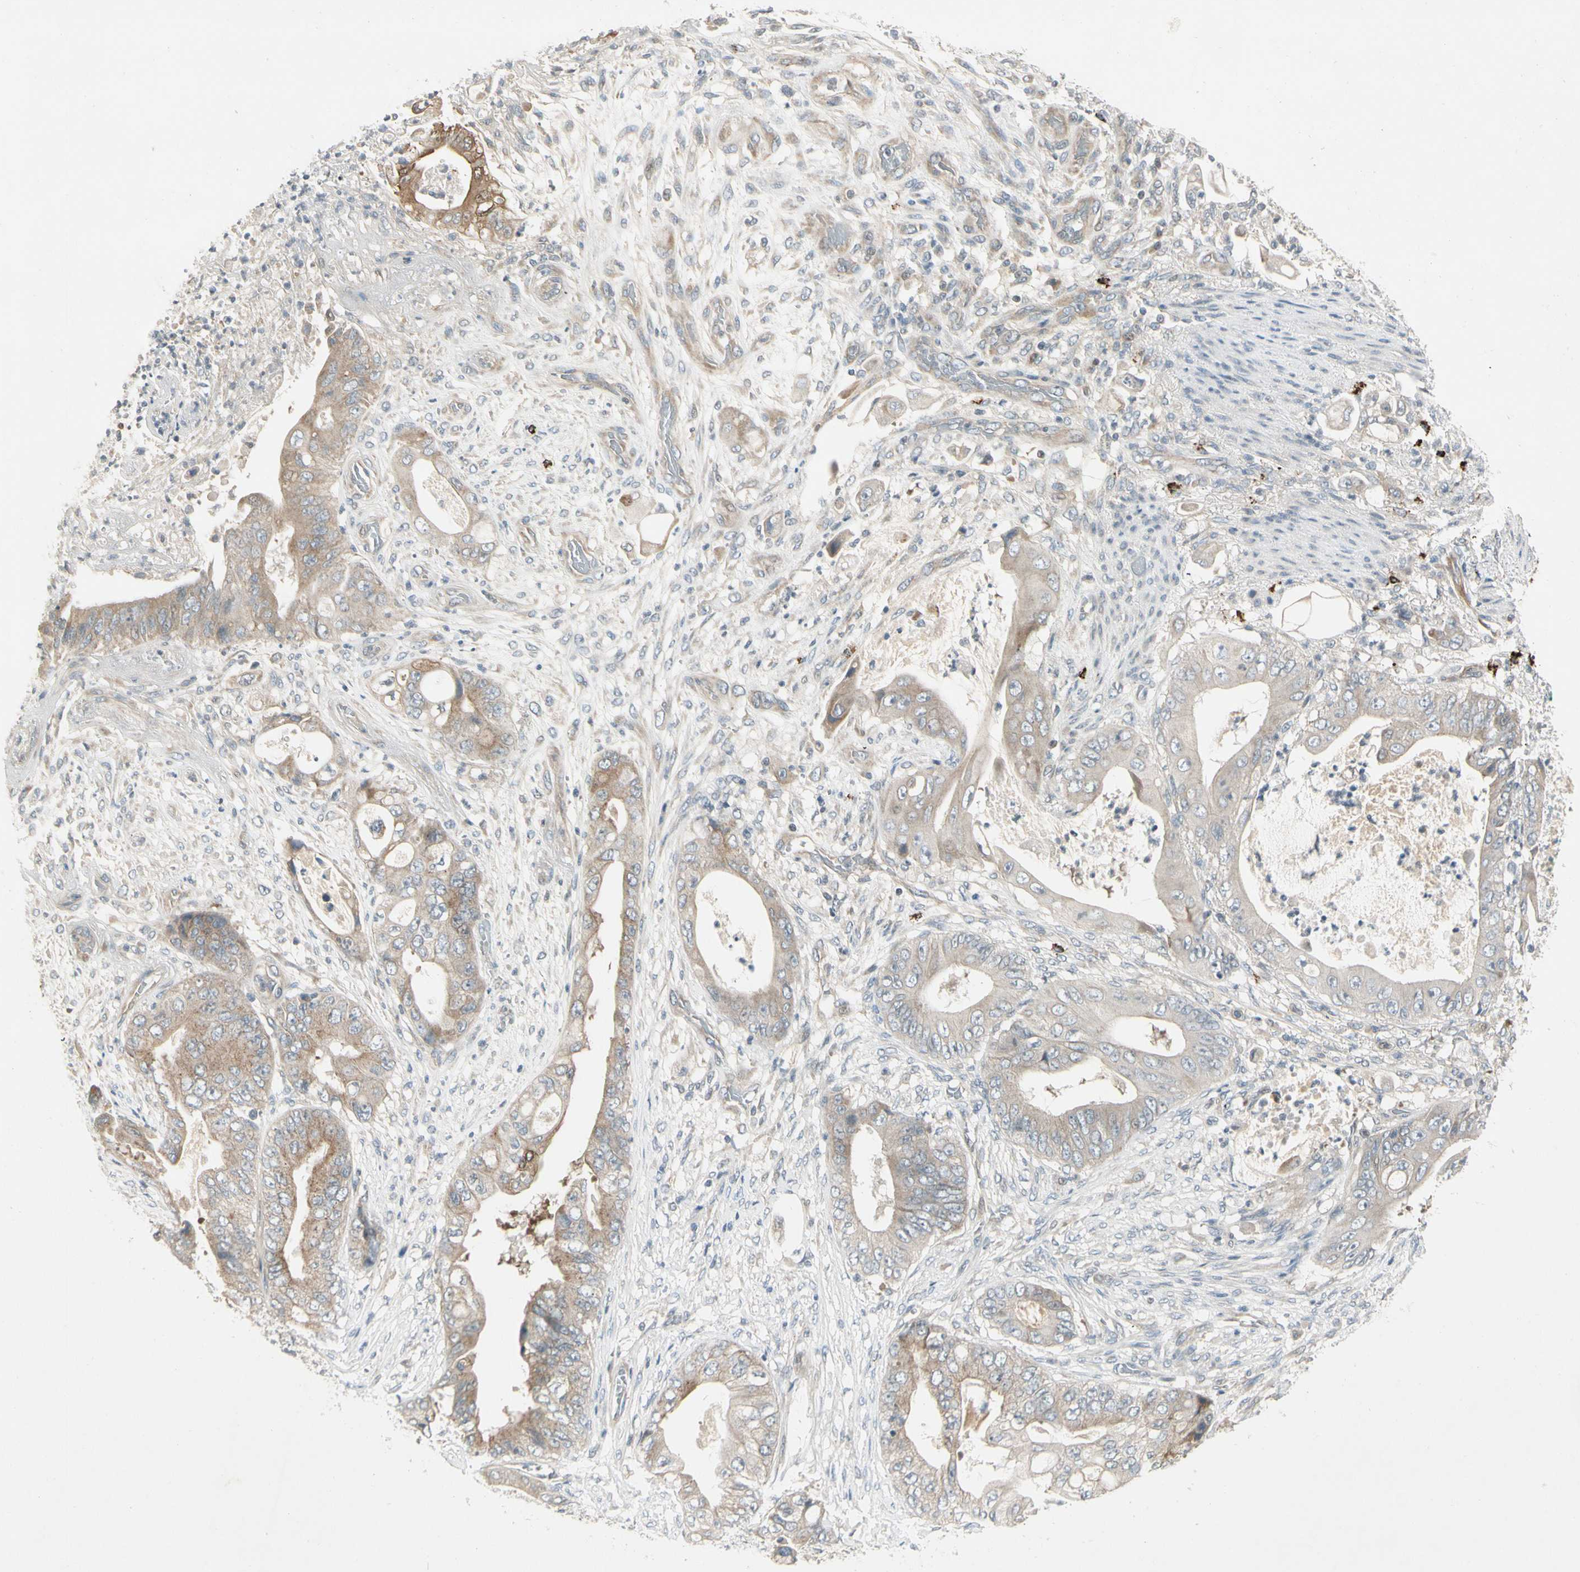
{"staining": {"intensity": "weak", "quantity": "25%-75%", "location": "cytoplasmic/membranous"}, "tissue": "stomach cancer", "cell_type": "Tumor cells", "image_type": "cancer", "snomed": [{"axis": "morphology", "description": "Adenocarcinoma, NOS"}, {"axis": "topography", "description": "Stomach"}], "caption": "This histopathology image demonstrates immunohistochemistry staining of stomach adenocarcinoma, with low weak cytoplasmic/membranous staining in about 25%-75% of tumor cells.", "gene": "ICAM5", "patient": {"sex": "female", "age": 73}}